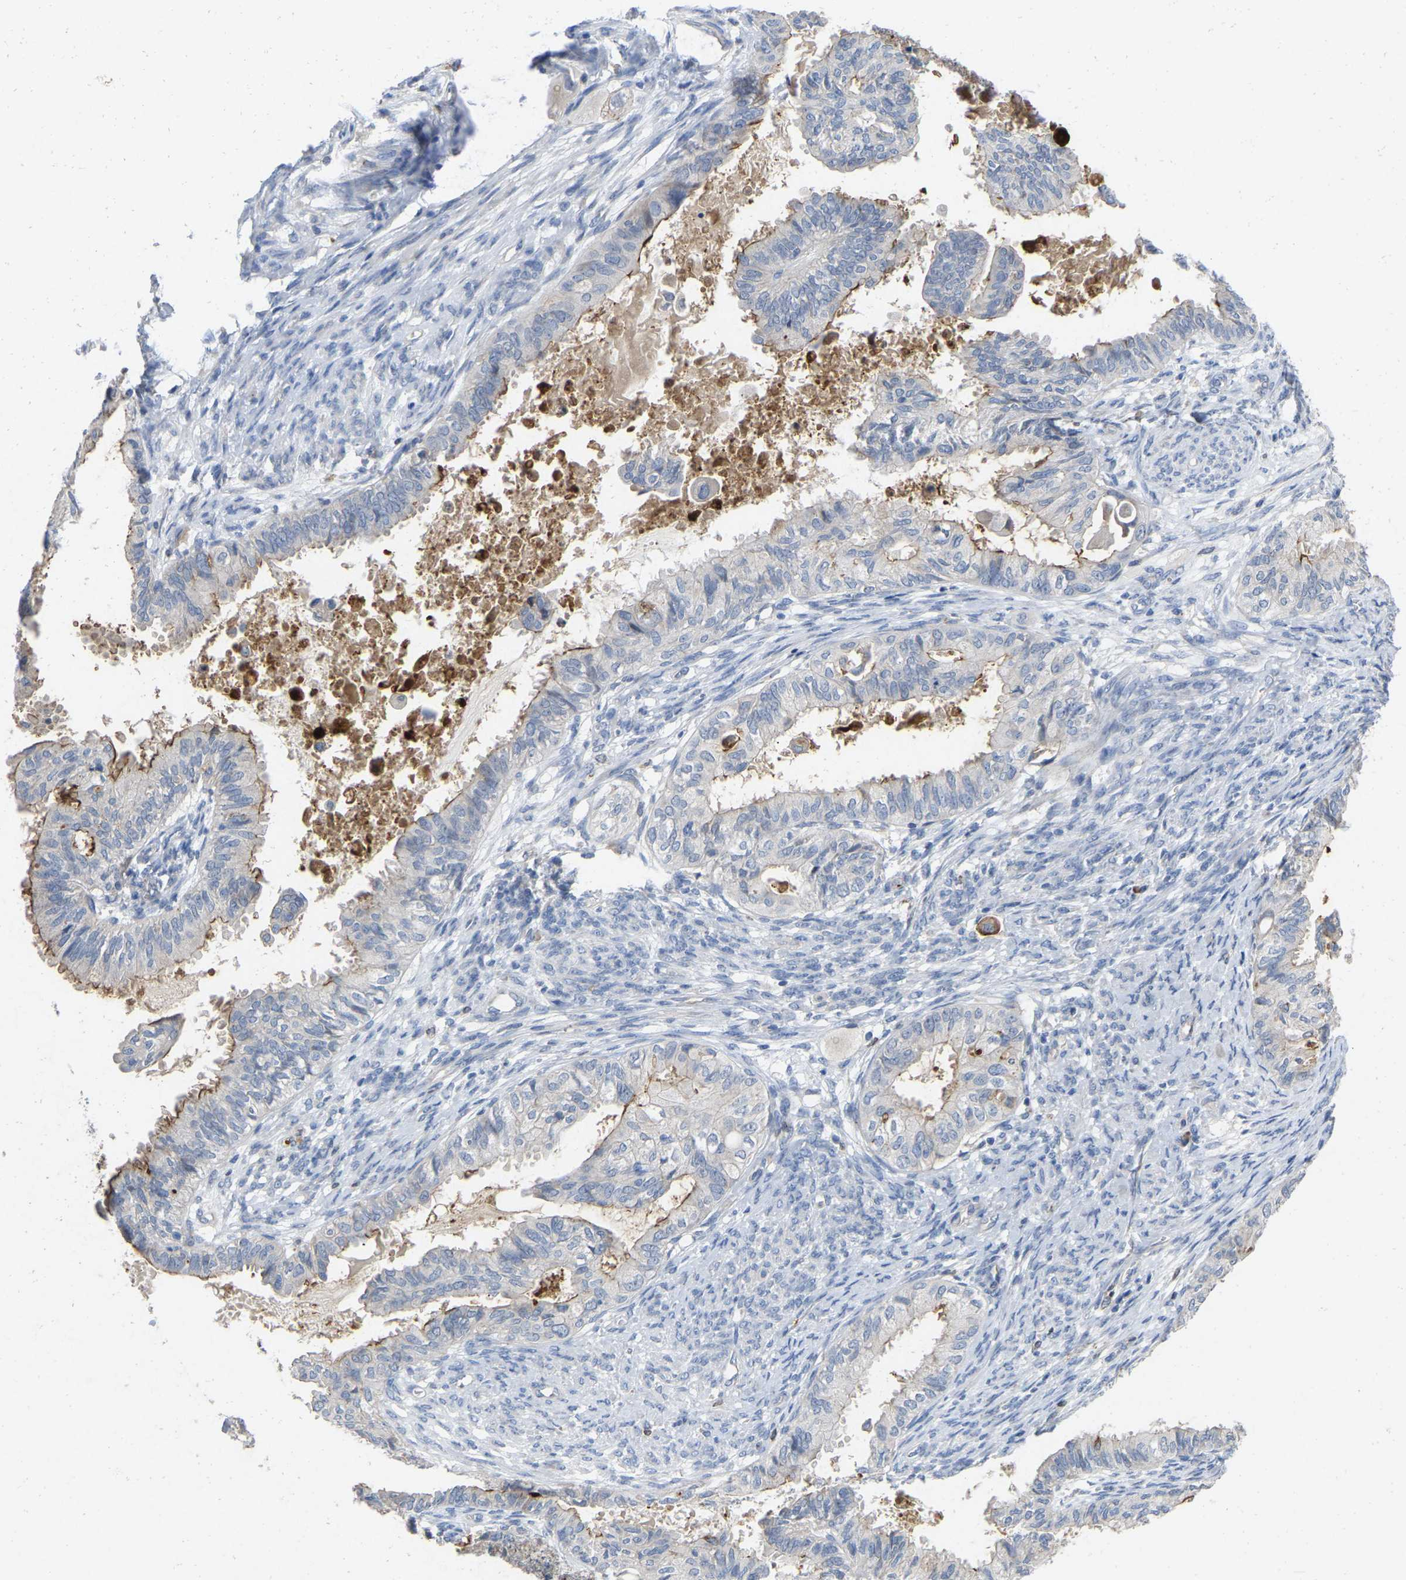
{"staining": {"intensity": "negative", "quantity": "none", "location": "none"}, "tissue": "cervical cancer", "cell_type": "Tumor cells", "image_type": "cancer", "snomed": [{"axis": "morphology", "description": "Normal tissue, NOS"}, {"axis": "morphology", "description": "Adenocarcinoma, NOS"}, {"axis": "topography", "description": "Cervix"}, {"axis": "topography", "description": "Endometrium"}], "caption": "High magnification brightfield microscopy of adenocarcinoma (cervical) stained with DAB (3,3'-diaminobenzidine) (brown) and counterstained with hematoxylin (blue): tumor cells show no significant positivity. The staining is performed using DAB (3,3'-diaminobenzidine) brown chromogen with nuclei counter-stained in using hematoxylin.", "gene": "RHEB", "patient": {"sex": "female", "age": 86}}